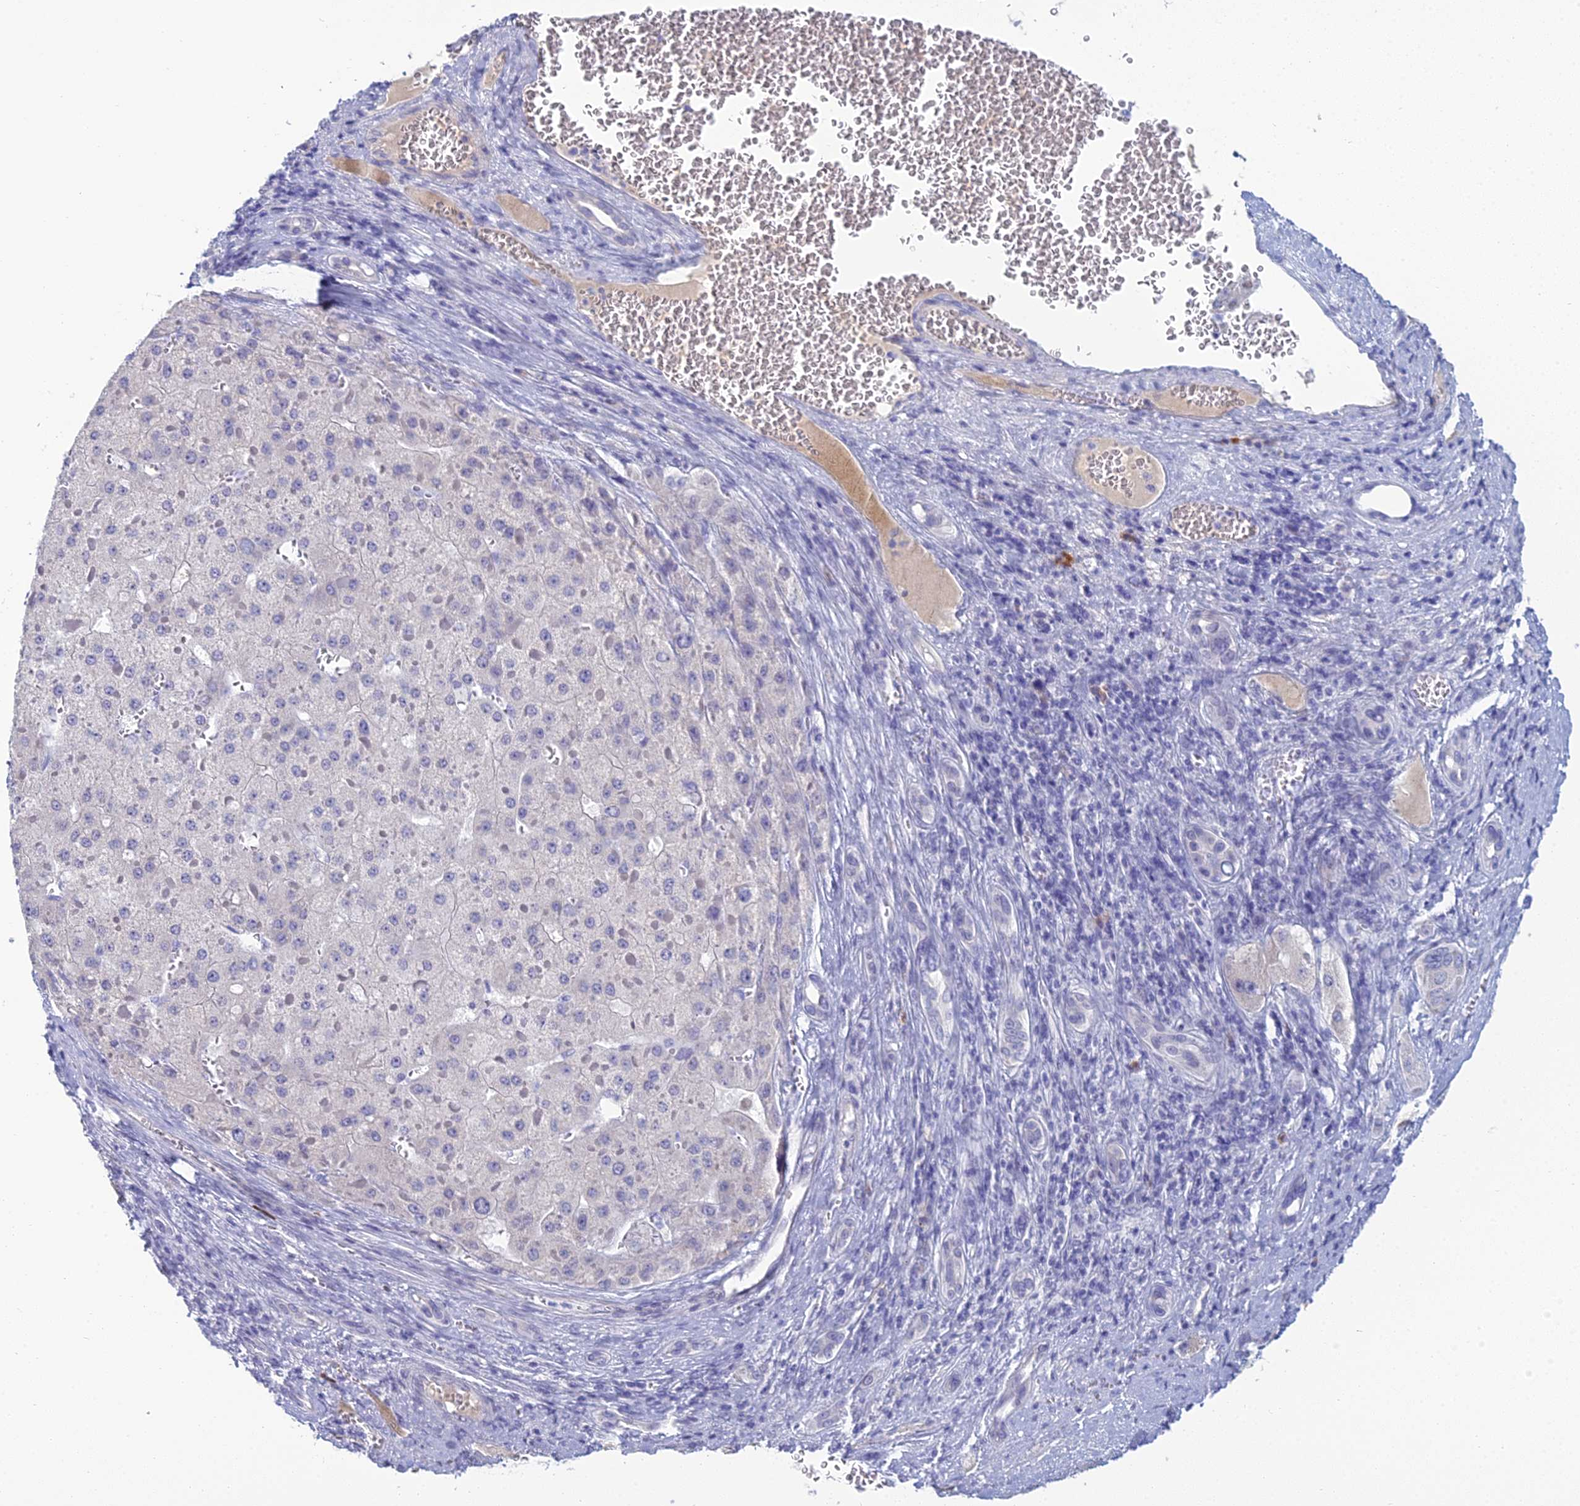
{"staining": {"intensity": "negative", "quantity": "none", "location": "none"}, "tissue": "liver cancer", "cell_type": "Tumor cells", "image_type": "cancer", "snomed": [{"axis": "morphology", "description": "Carcinoma, Hepatocellular, NOS"}, {"axis": "topography", "description": "Liver"}], "caption": "Tumor cells show no significant protein positivity in liver cancer (hepatocellular carcinoma).", "gene": "MUC13", "patient": {"sex": "female", "age": 73}}